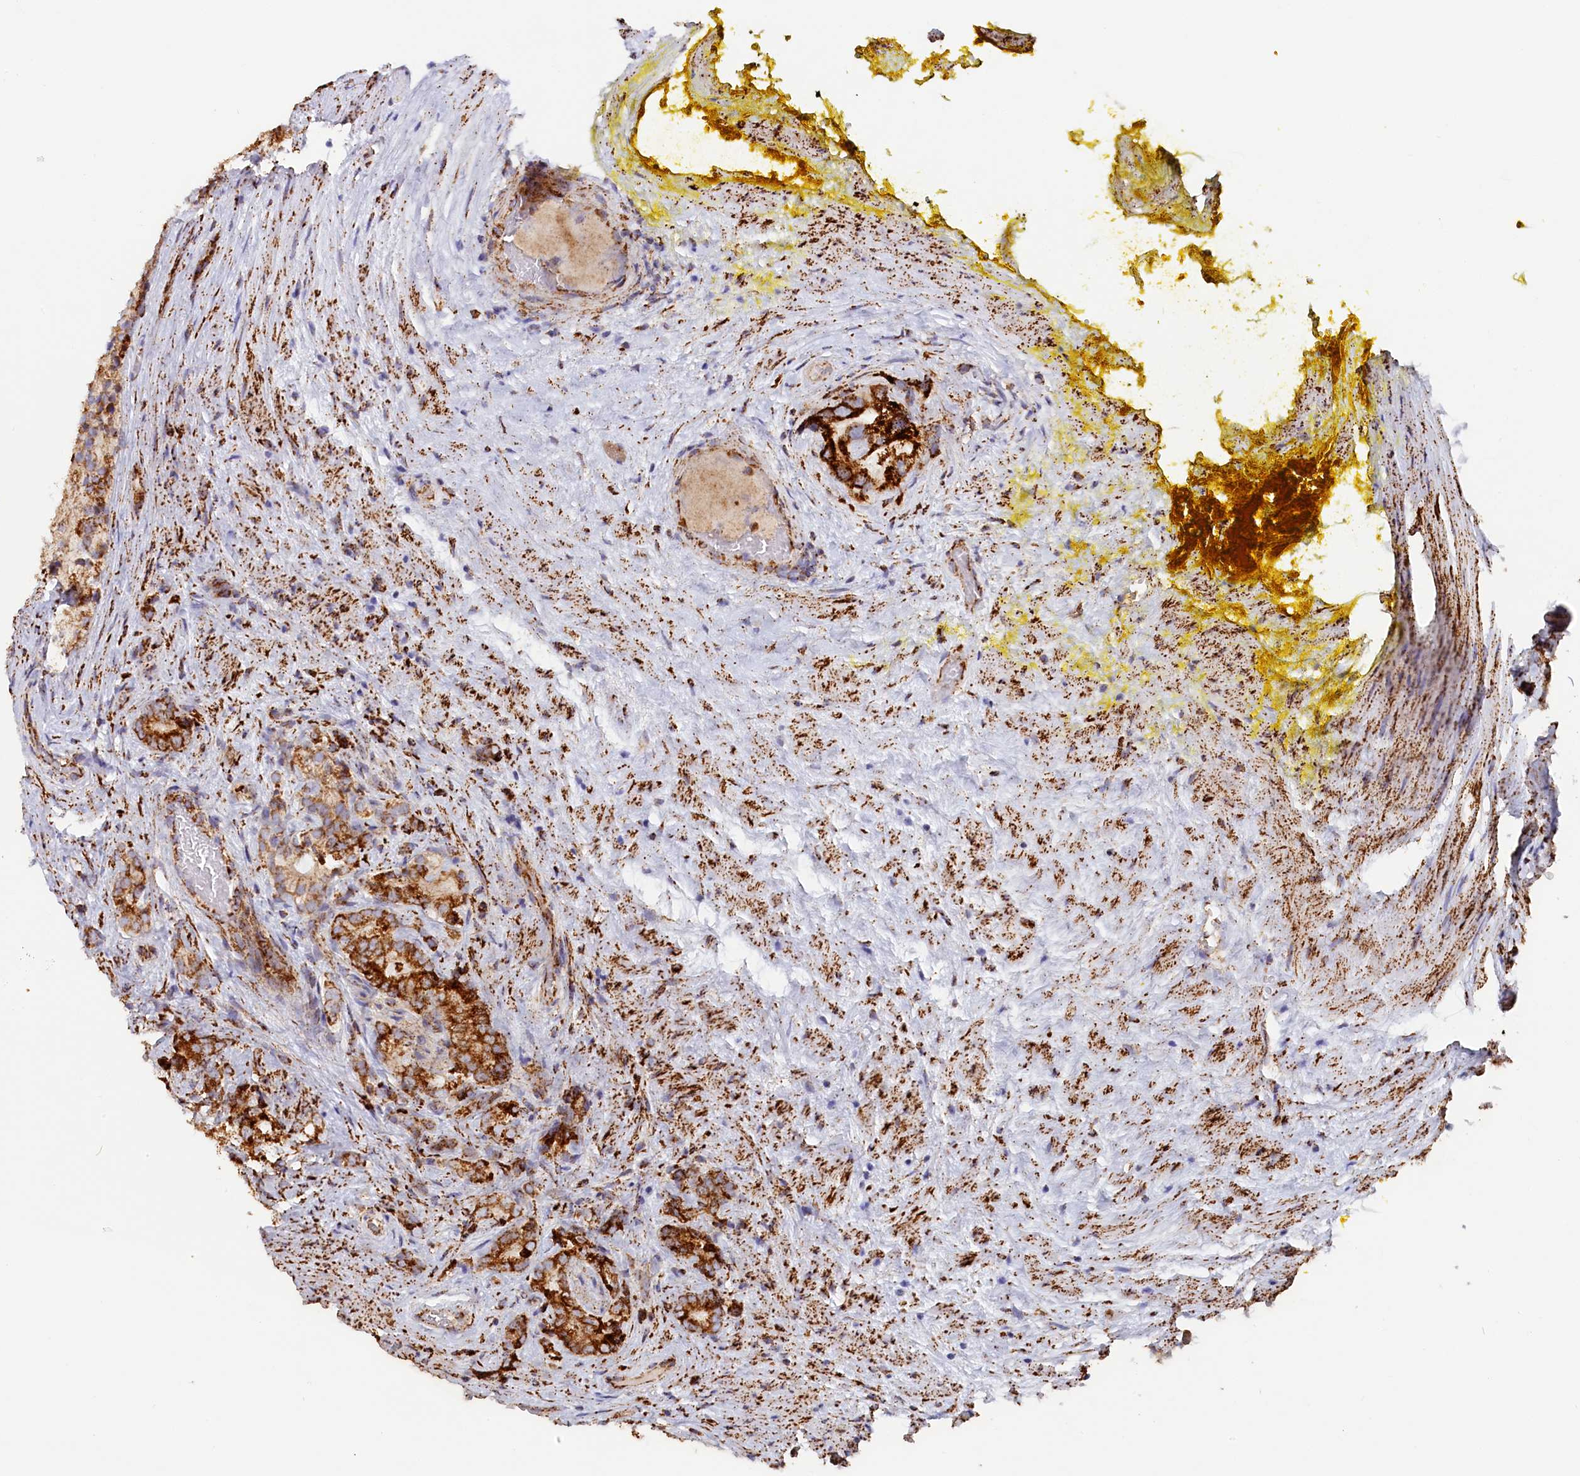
{"staining": {"intensity": "strong", "quantity": ">75%", "location": "cytoplasmic/membranous"}, "tissue": "prostate cancer", "cell_type": "Tumor cells", "image_type": "cancer", "snomed": [{"axis": "morphology", "description": "Adenocarcinoma, Low grade"}, {"axis": "topography", "description": "Prostate"}], "caption": "Human low-grade adenocarcinoma (prostate) stained for a protein (brown) shows strong cytoplasmic/membranous positive staining in about >75% of tumor cells.", "gene": "AKTIP", "patient": {"sex": "male", "age": 71}}